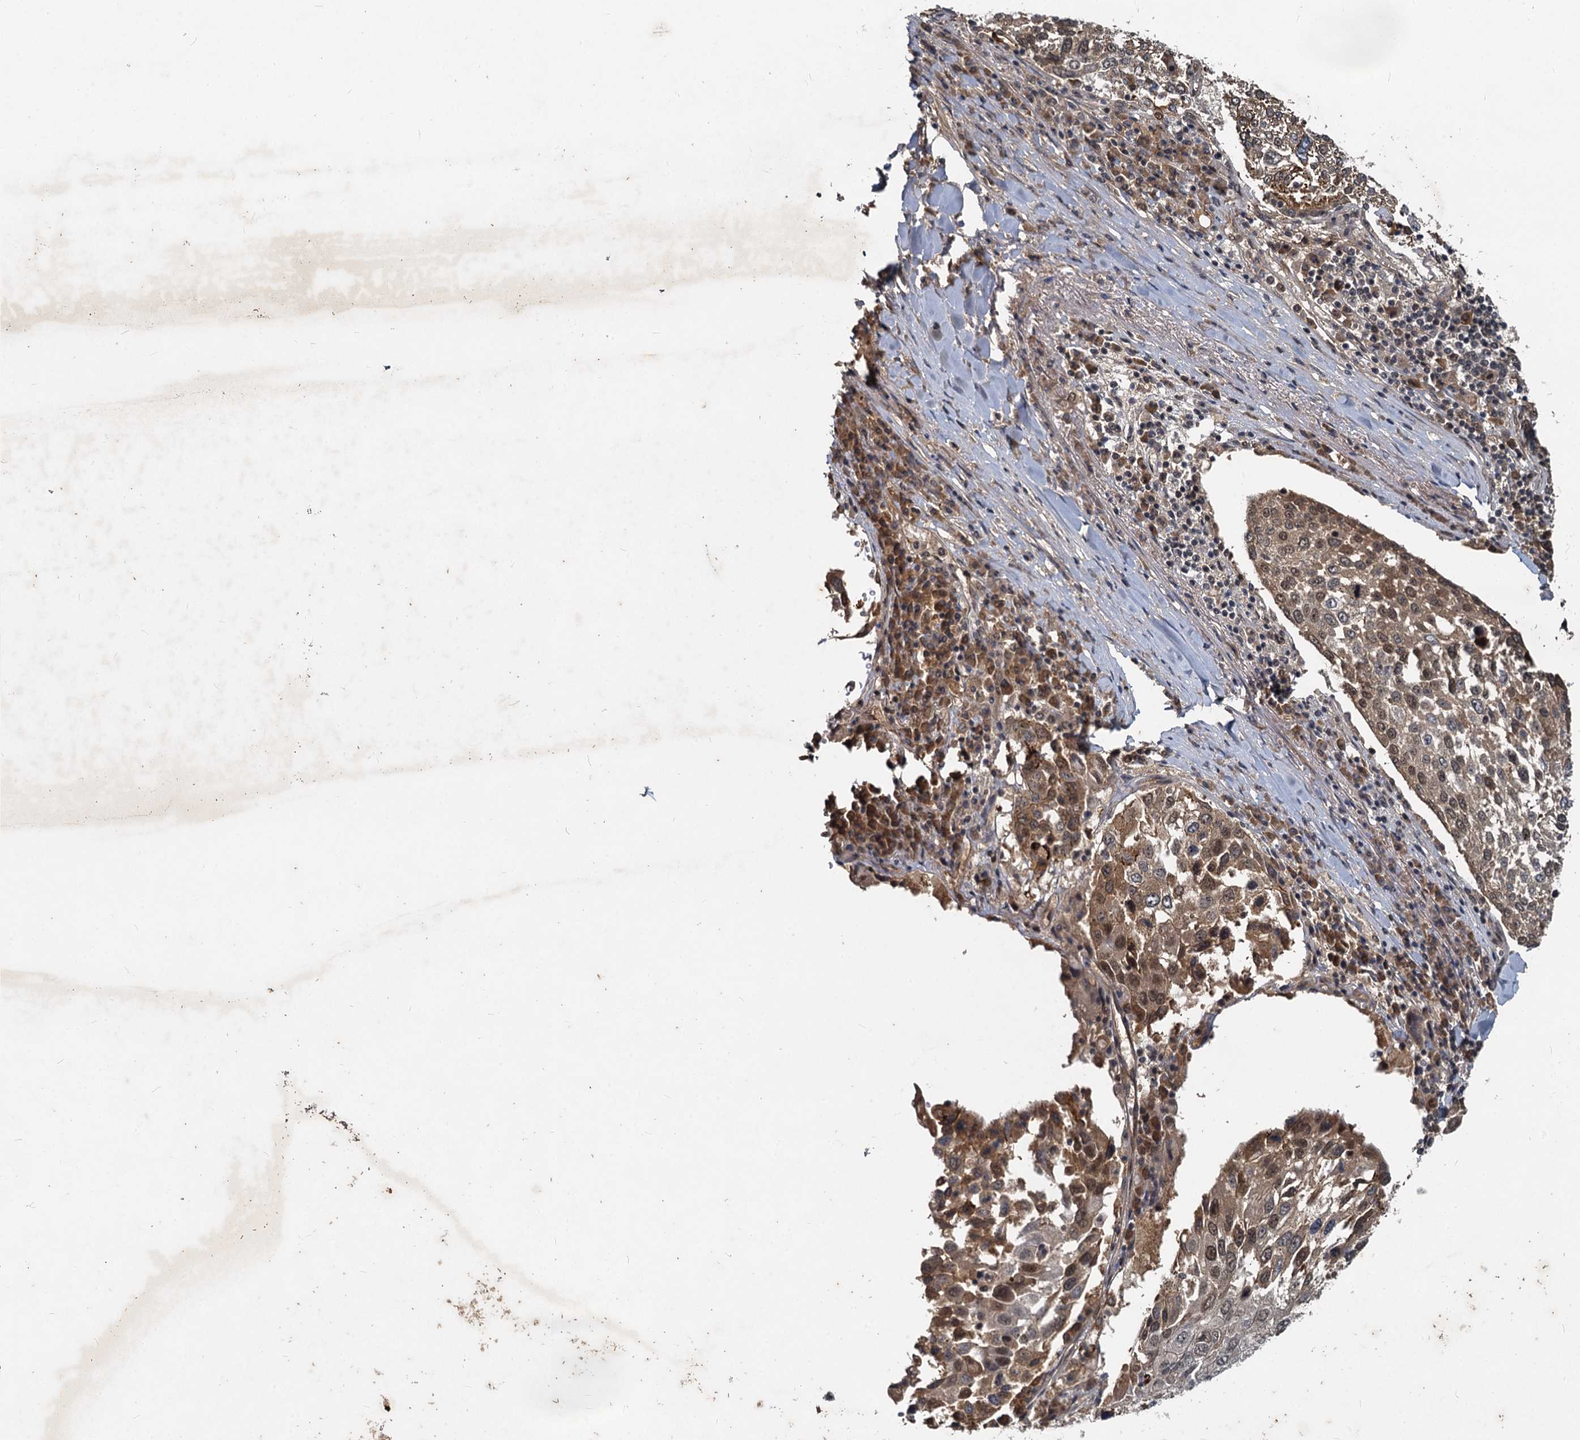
{"staining": {"intensity": "moderate", "quantity": ">75%", "location": "cytoplasmic/membranous,nuclear"}, "tissue": "lung cancer", "cell_type": "Tumor cells", "image_type": "cancer", "snomed": [{"axis": "morphology", "description": "Squamous cell carcinoma, NOS"}, {"axis": "topography", "description": "Lung"}], "caption": "Immunohistochemistry (DAB) staining of lung cancer exhibits moderate cytoplasmic/membranous and nuclear protein staining in approximately >75% of tumor cells.", "gene": "RITA1", "patient": {"sex": "male", "age": 65}}